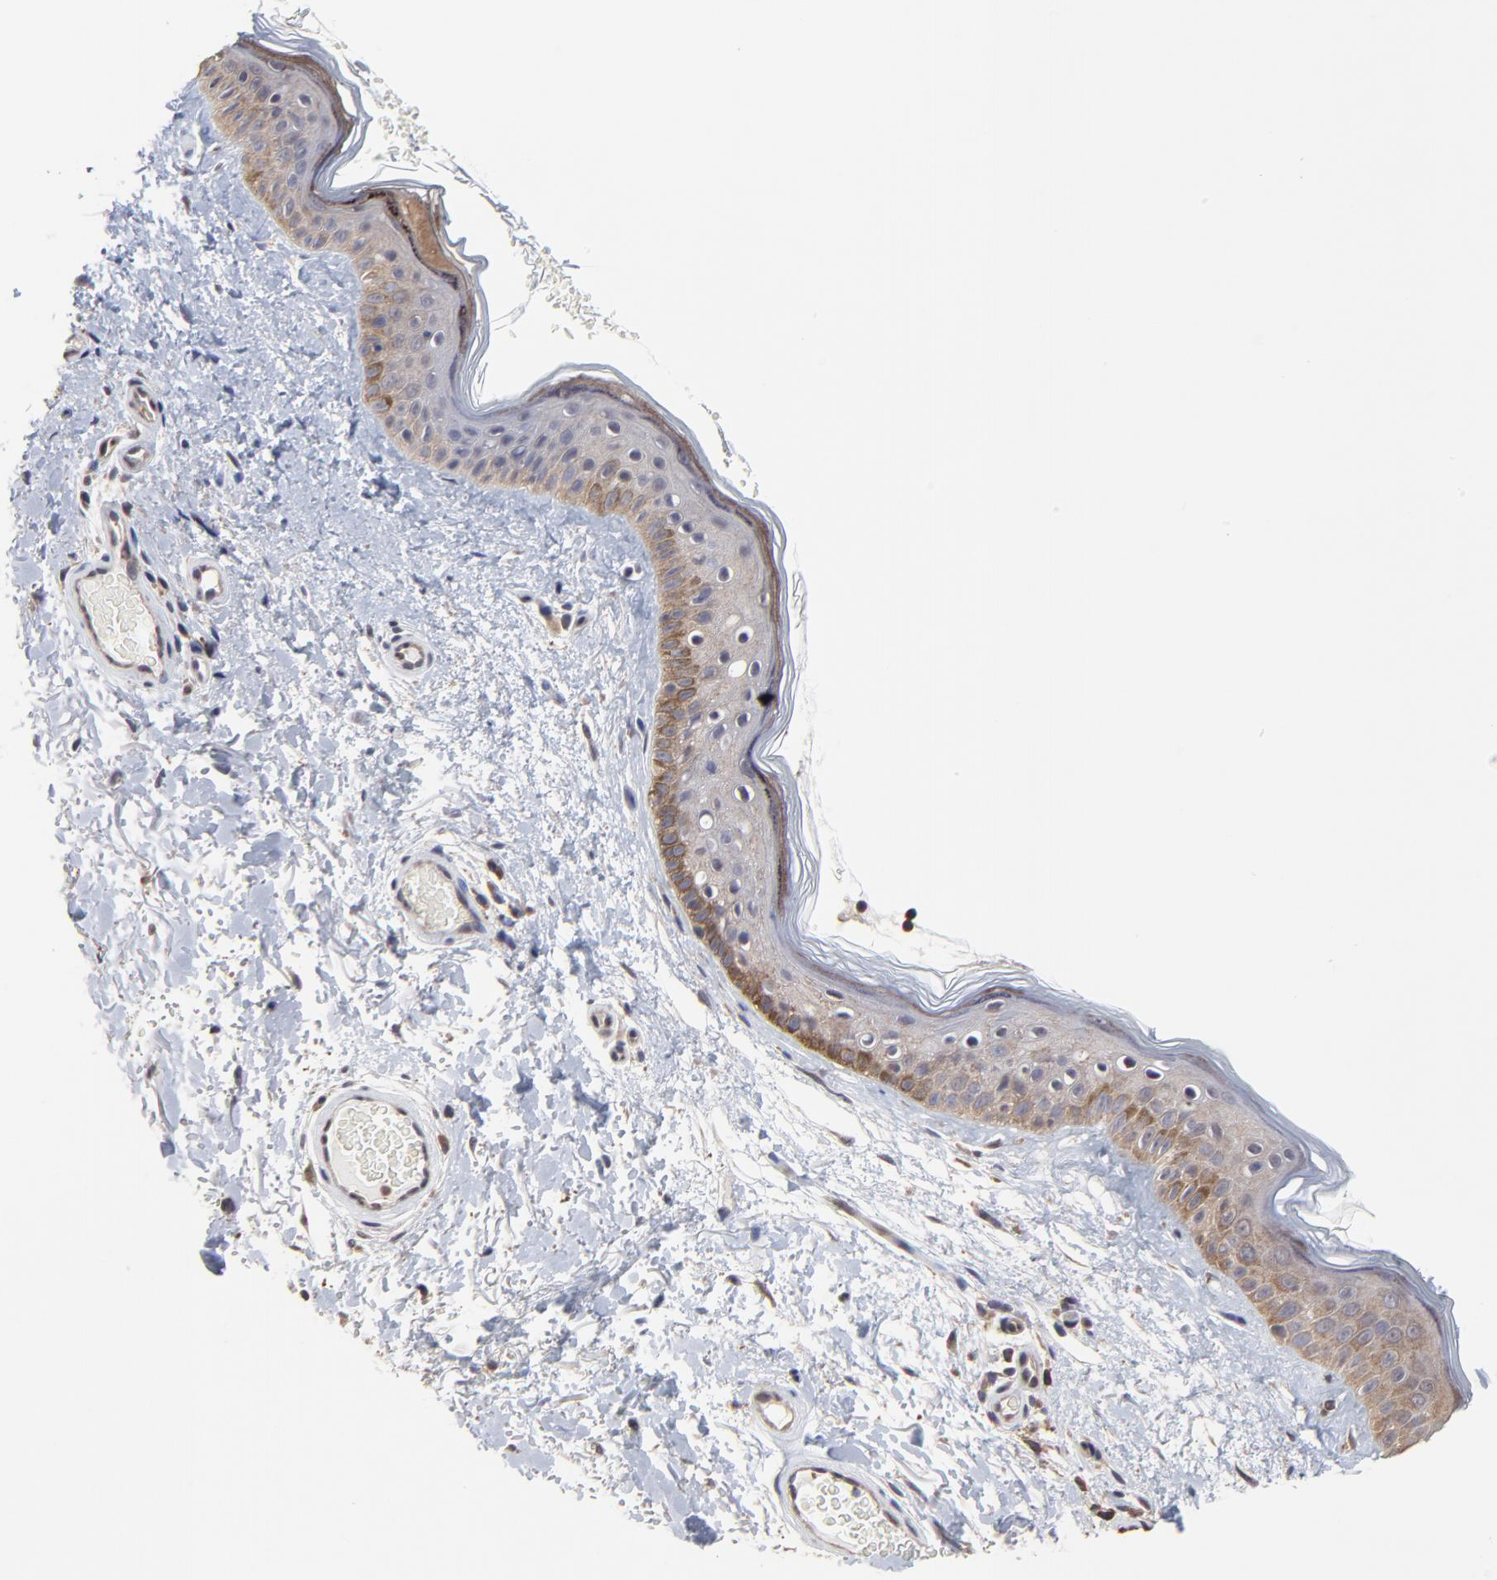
{"staining": {"intensity": "negative", "quantity": "none", "location": "none"}, "tissue": "skin", "cell_type": "Fibroblasts", "image_type": "normal", "snomed": [{"axis": "morphology", "description": "Normal tissue, NOS"}, {"axis": "topography", "description": "Skin"}], "caption": "This is an IHC histopathology image of normal skin. There is no staining in fibroblasts.", "gene": "CCT2", "patient": {"sex": "male", "age": 63}}